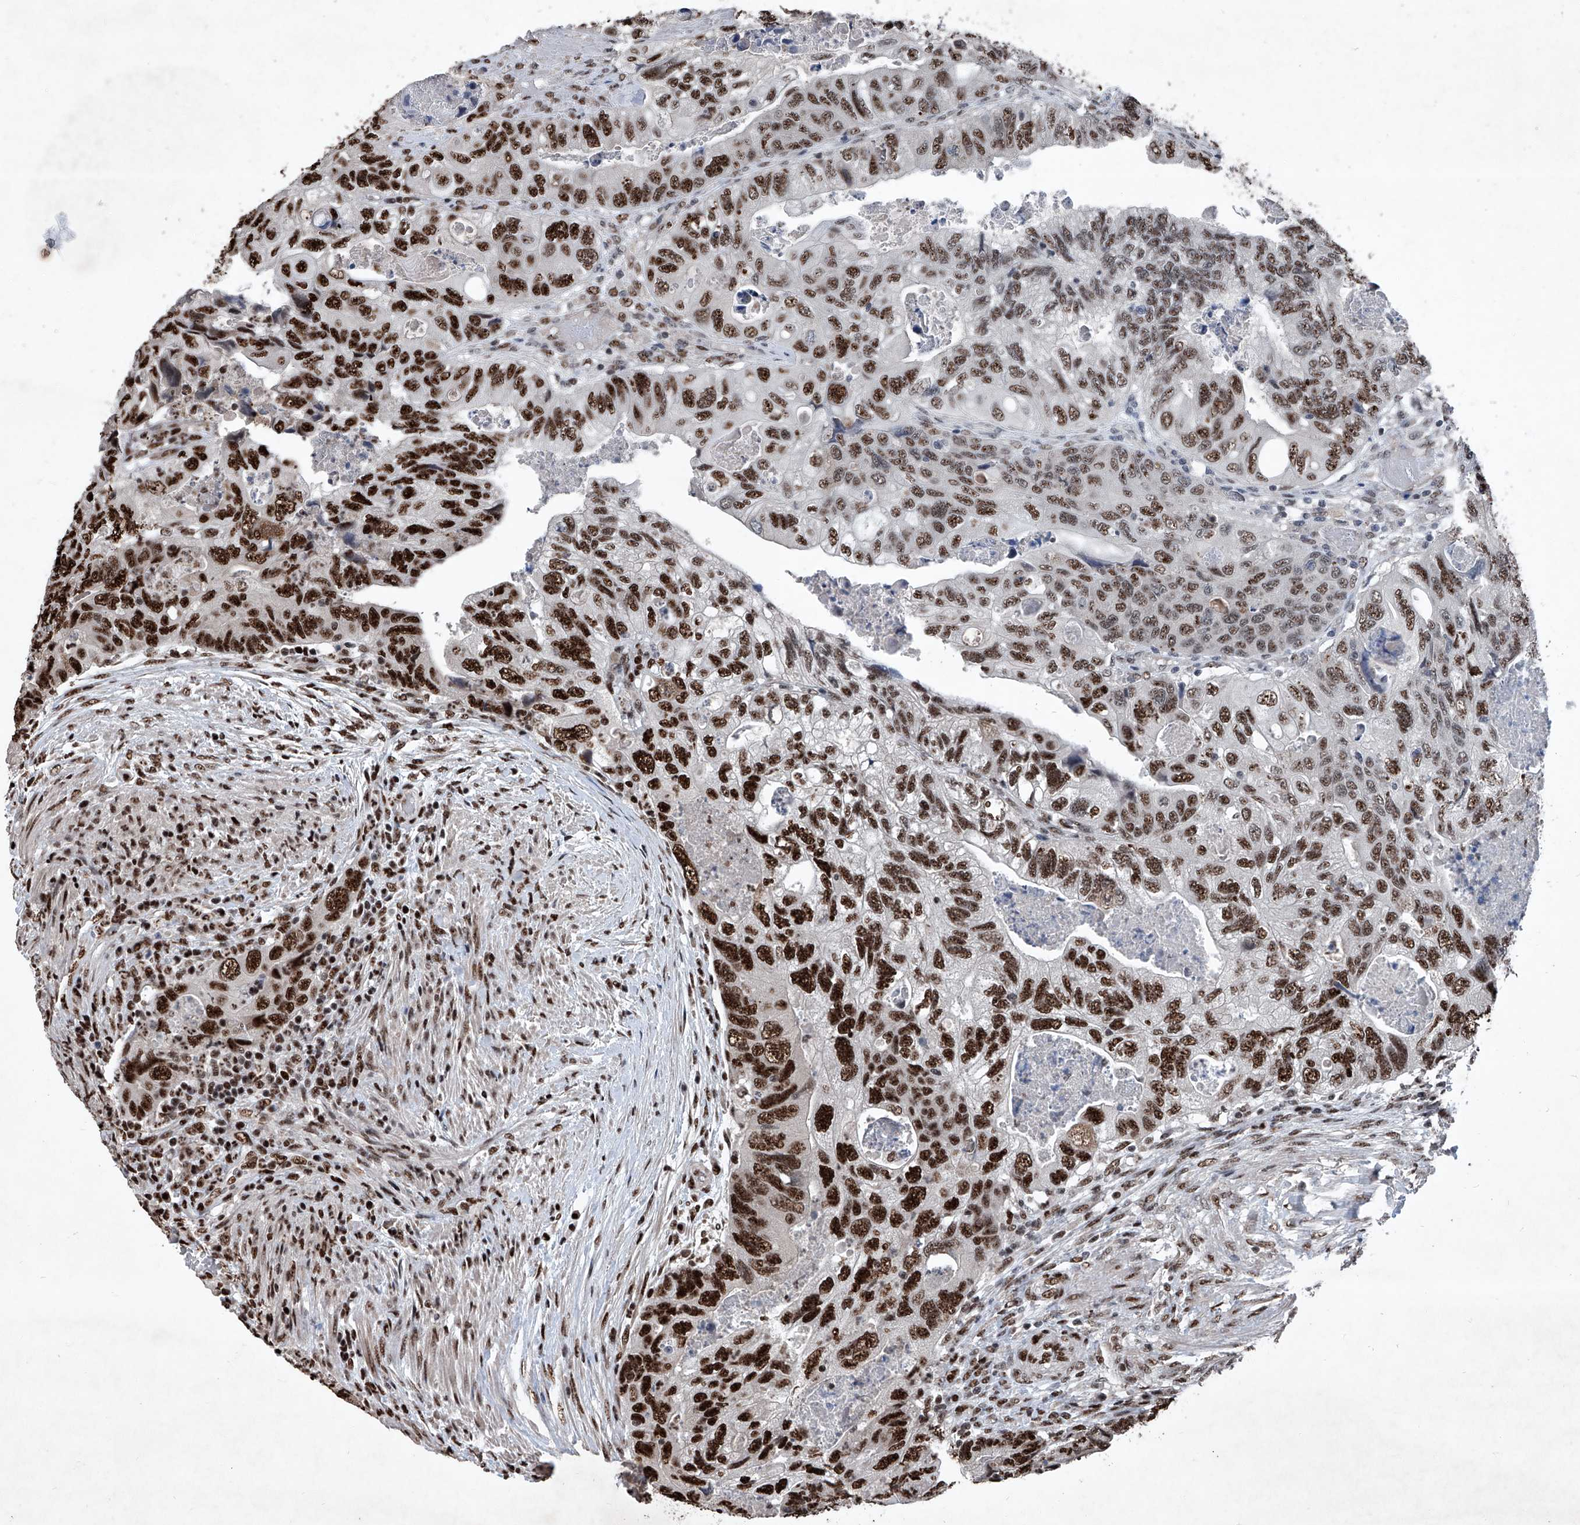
{"staining": {"intensity": "strong", "quantity": "25%-75%", "location": "nuclear"}, "tissue": "colorectal cancer", "cell_type": "Tumor cells", "image_type": "cancer", "snomed": [{"axis": "morphology", "description": "Adenocarcinoma, NOS"}, {"axis": "topography", "description": "Rectum"}], "caption": "Adenocarcinoma (colorectal) stained with immunohistochemistry (IHC) exhibits strong nuclear expression in approximately 25%-75% of tumor cells.", "gene": "DDX39B", "patient": {"sex": "male", "age": 63}}